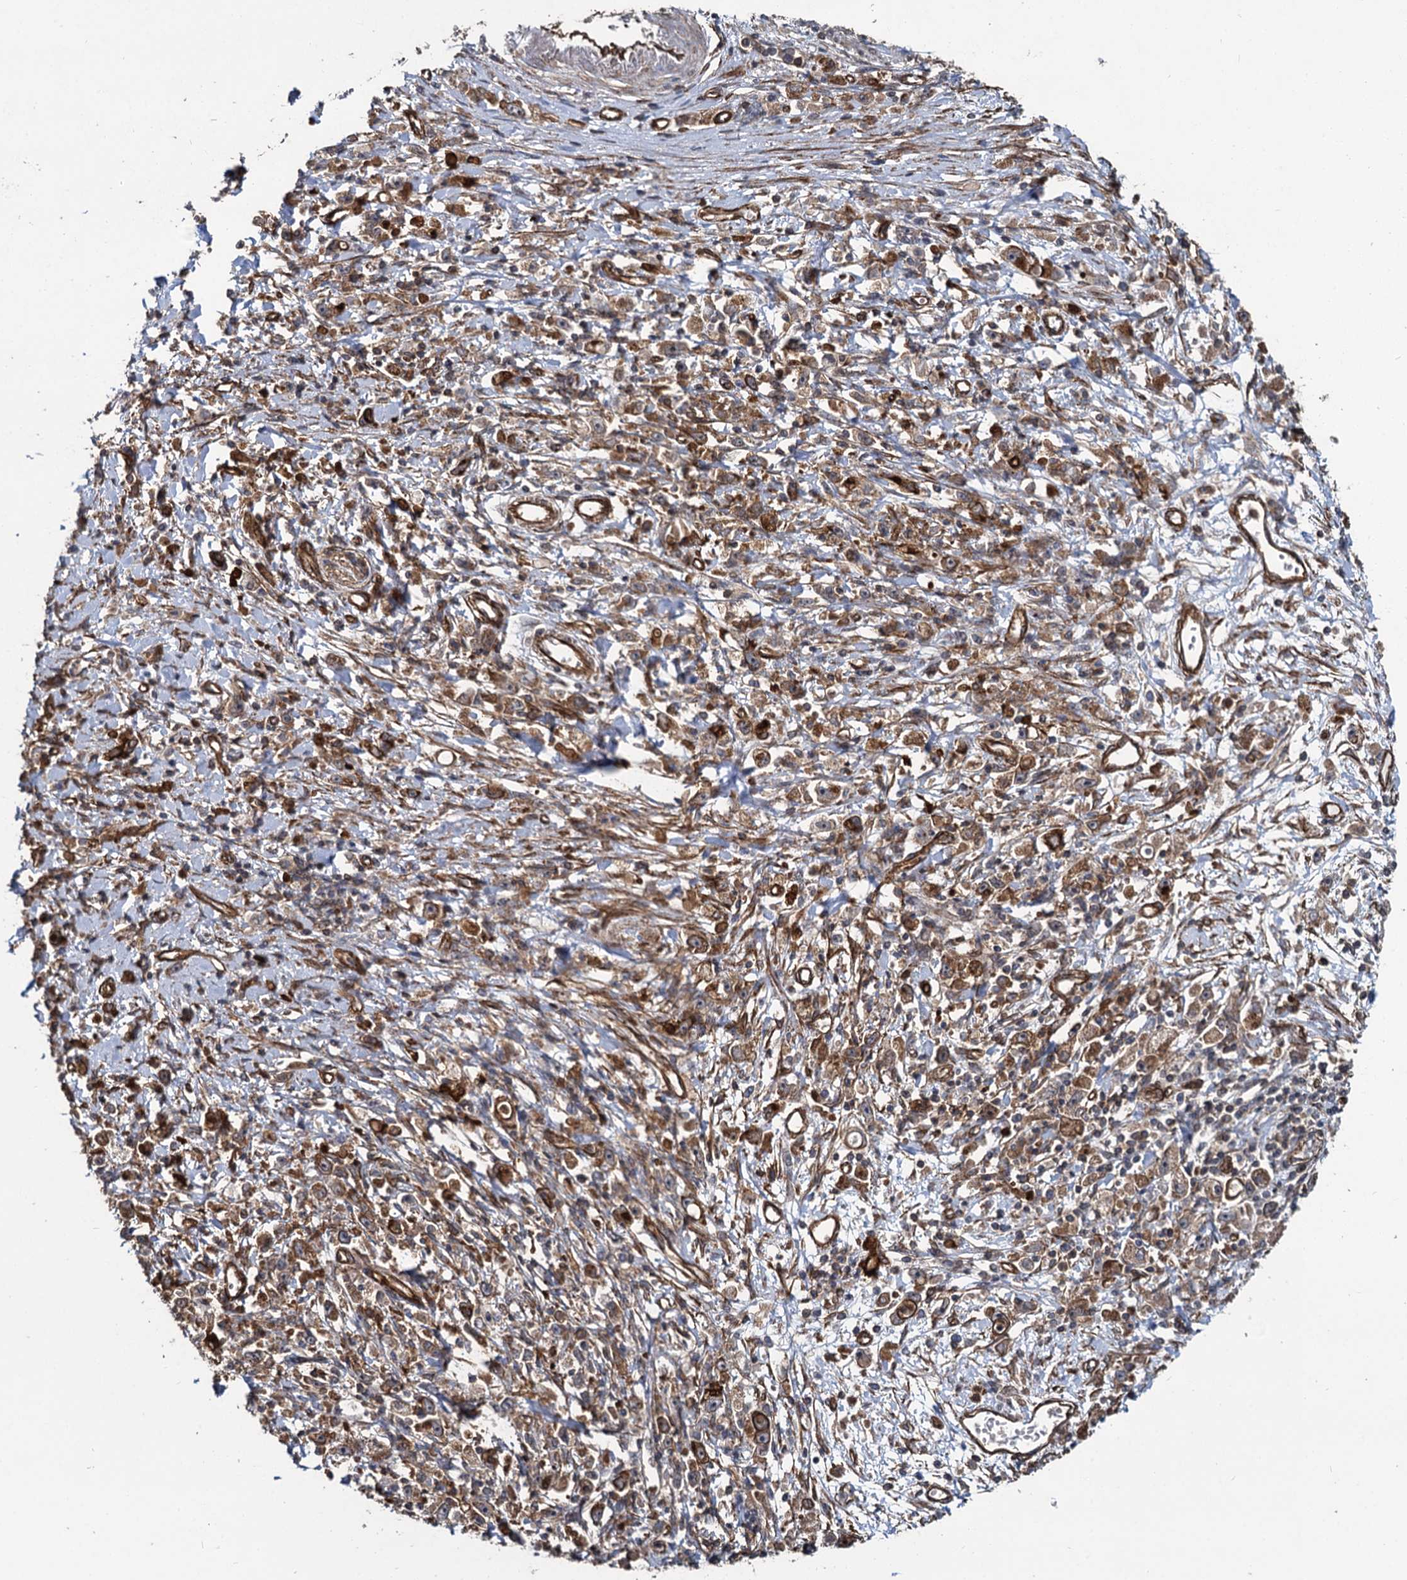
{"staining": {"intensity": "moderate", "quantity": ">75%", "location": "cytoplasmic/membranous"}, "tissue": "stomach cancer", "cell_type": "Tumor cells", "image_type": "cancer", "snomed": [{"axis": "morphology", "description": "Adenocarcinoma, NOS"}, {"axis": "topography", "description": "Stomach"}], "caption": "An immunohistochemistry (IHC) histopathology image of neoplastic tissue is shown. Protein staining in brown labels moderate cytoplasmic/membranous positivity in stomach cancer (adenocarcinoma) within tumor cells.", "gene": "SVIP", "patient": {"sex": "female", "age": 59}}